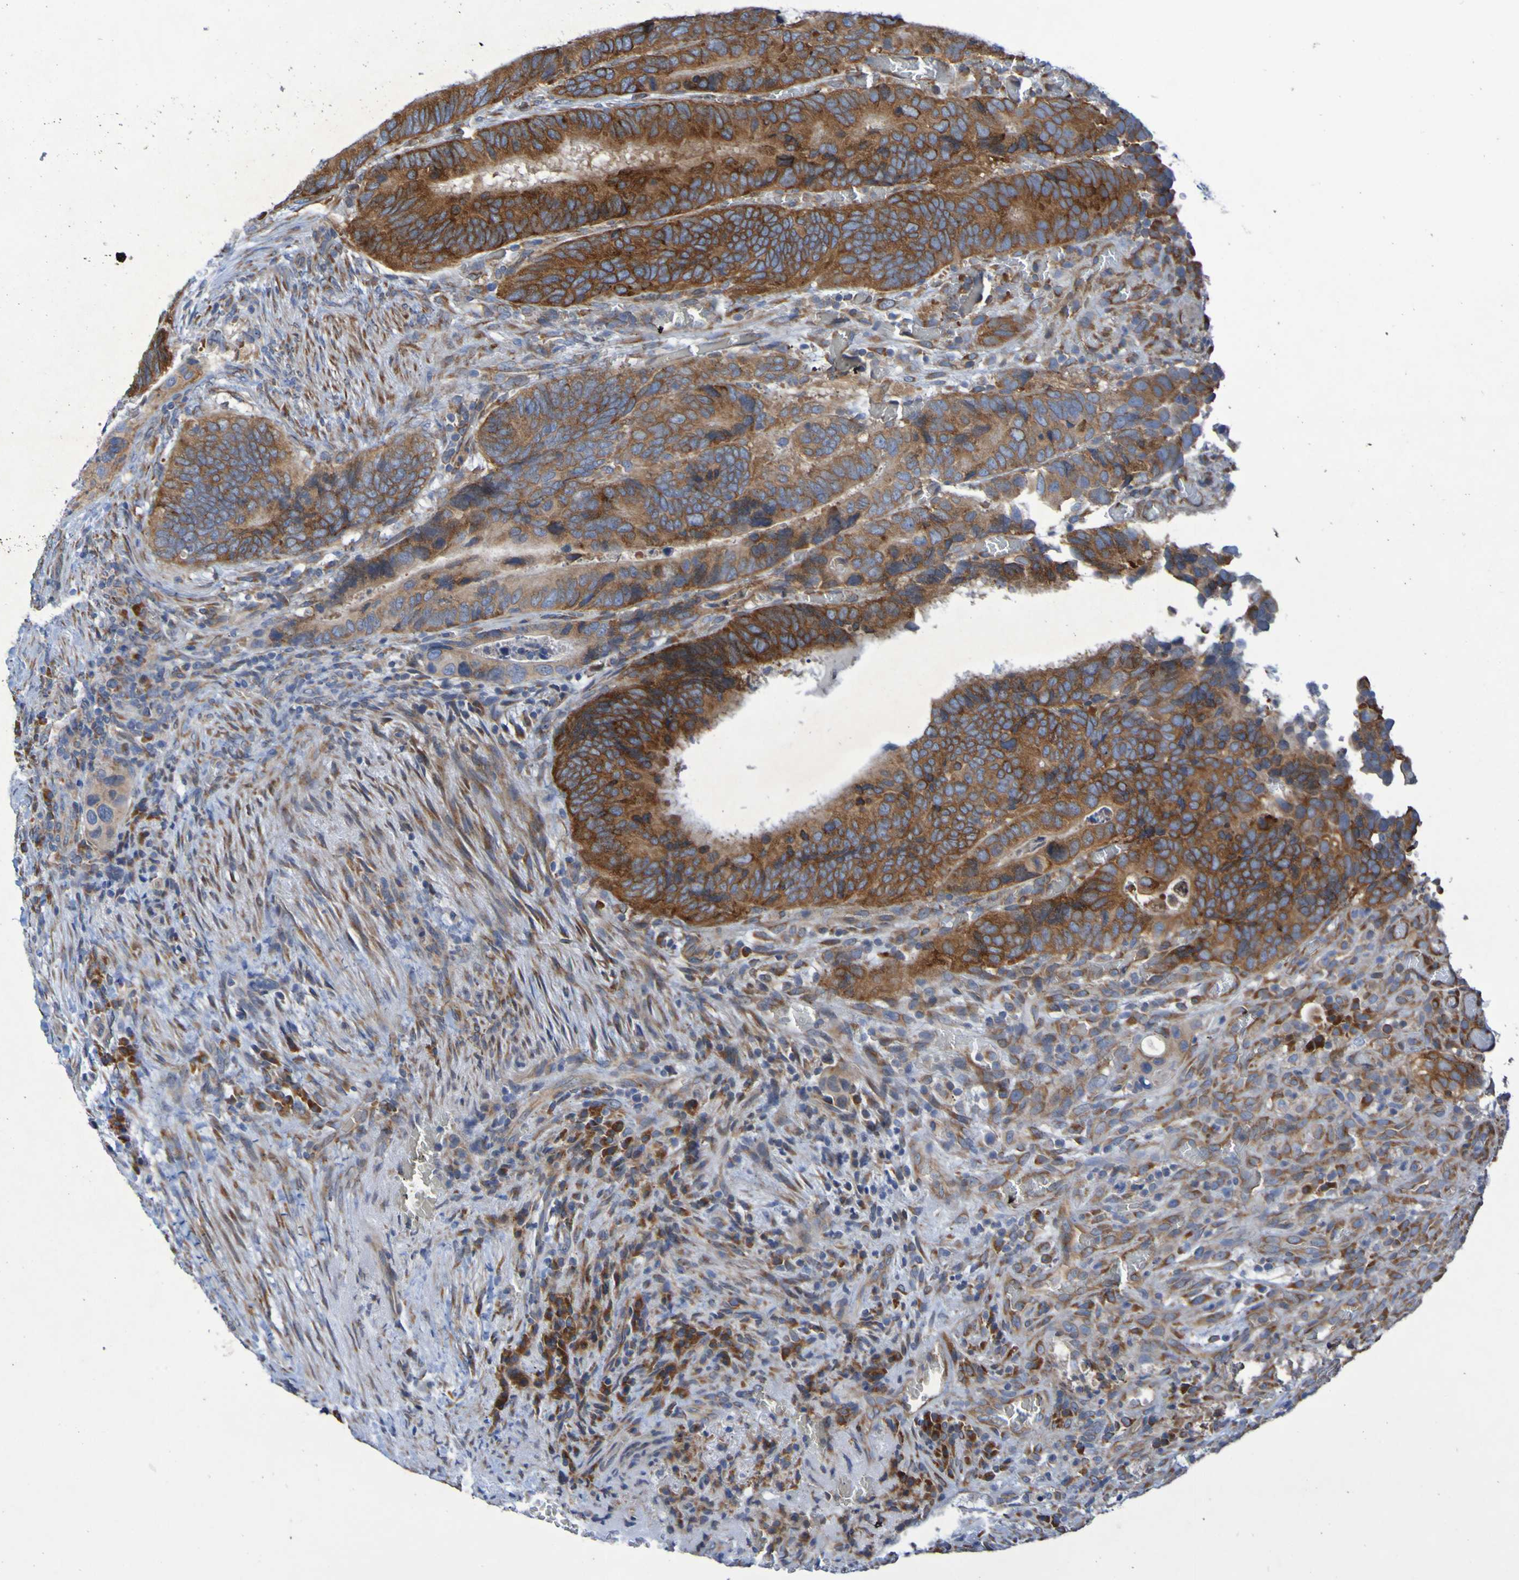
{"staining": {"intensity": "strong", "quantity": ">75%", "location": "cytoplasmic/membranous"}, "tissue": "colorectal cancer", "cell_type": "Tumor cells", "image_type": "cancer", "snomed": [{"axis": "morphology", "description": "Adenocarcinoma, NOS"}, {"axis": "topography", "description": "Colon"}], "caption": "The micrograph exhibits staining of colorectal cancer (adenocarcinoma), revealing strong cytoplasmic/membranous protein positivity (brown color) within tumor cells.", "gene": "FKBP3", "patient": {"sex": "male", "age": 72}}